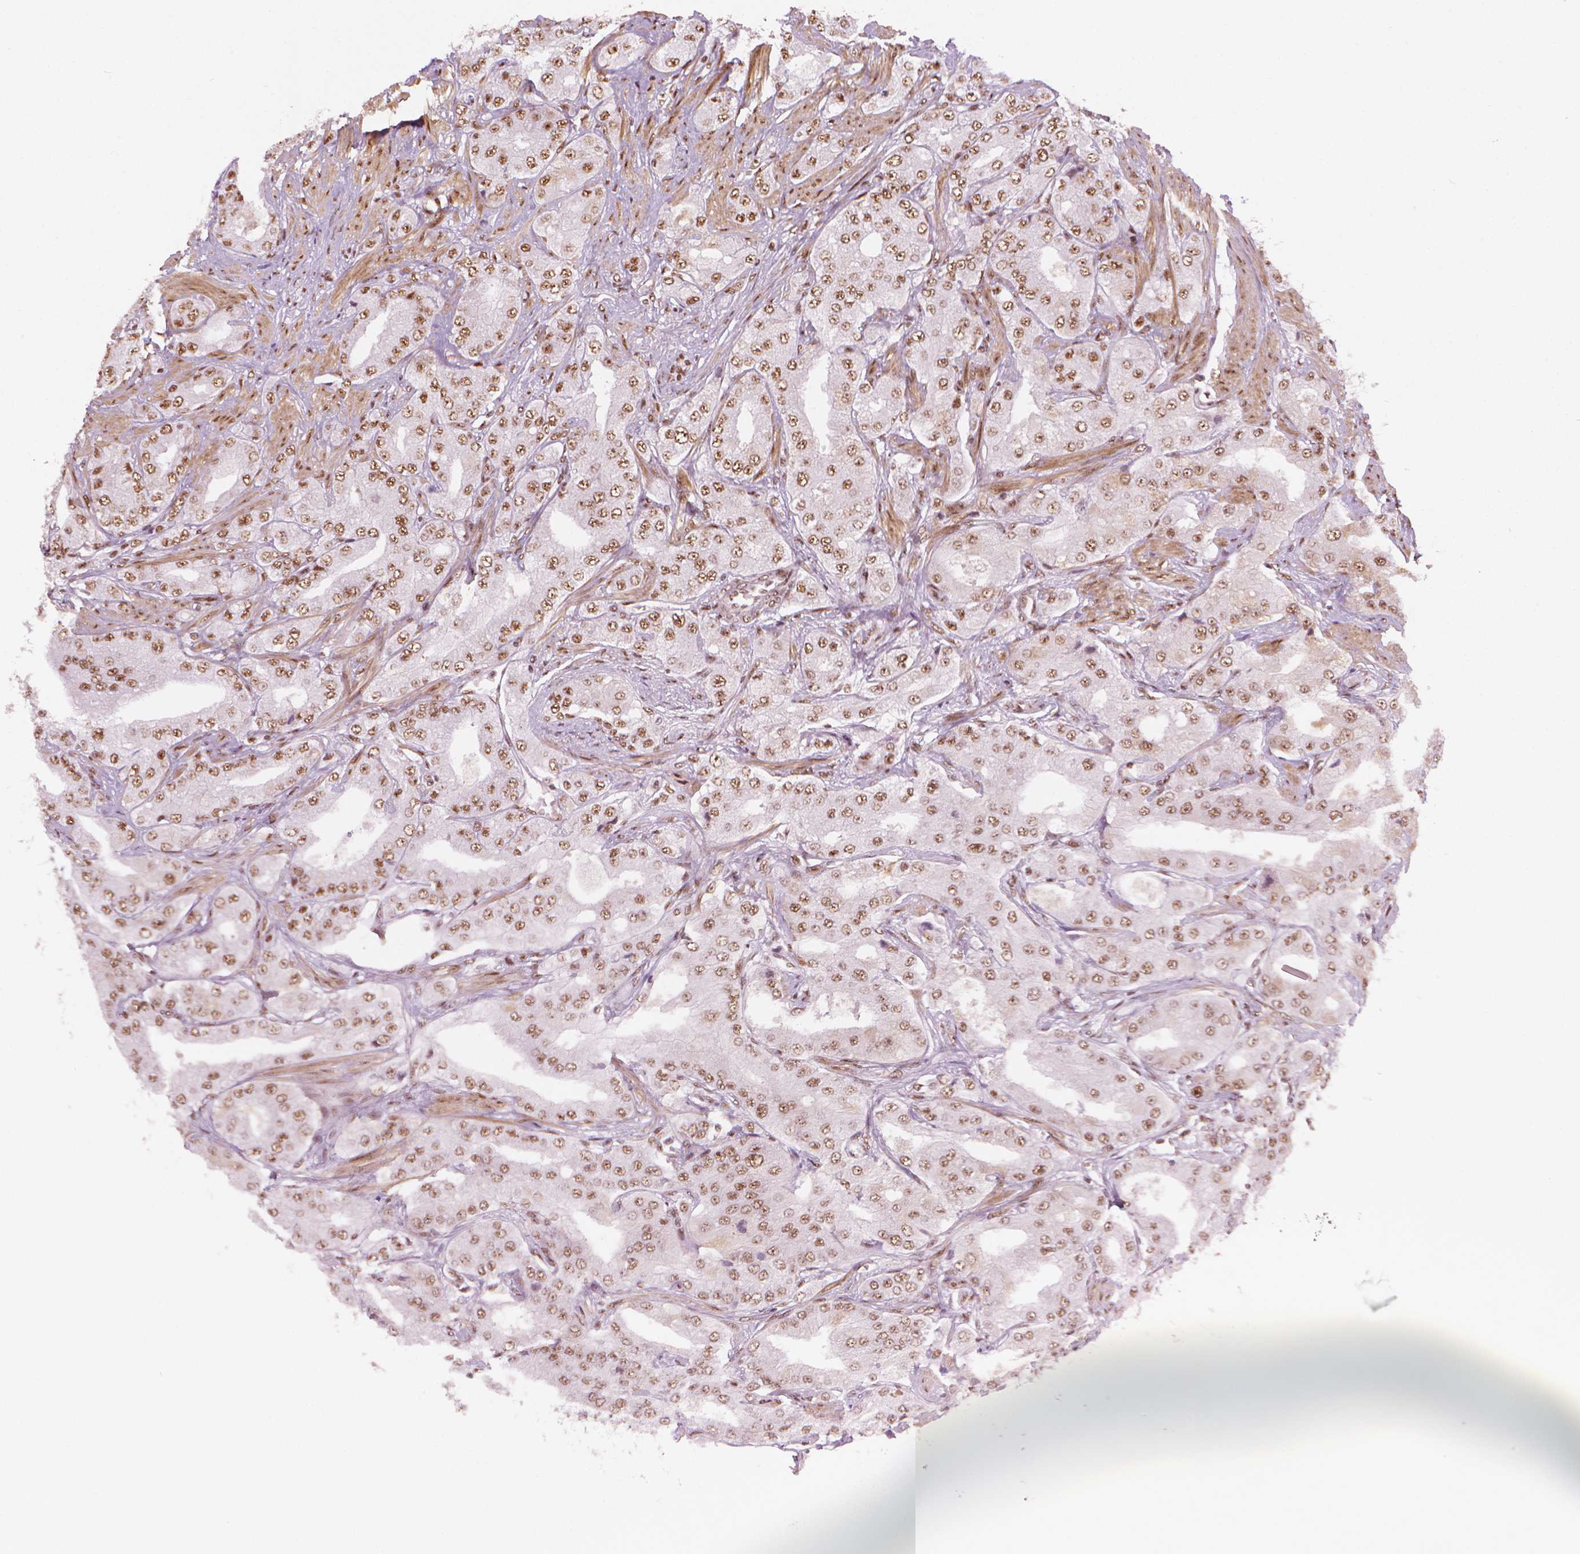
{"staining": {"intensity": "moderate", "quantity": ">75%", "location": "nuclear"}, "tissue": "prostate cancer", "cell_type": "Tumor cells", "image_type": "cancer", "snomed": [{"axis": "morphology", "description": "Adenocarcinoma, Low grade"}, {"axis": "topography", "description": "Prostate"}], "caption": "An image showing moderate nuclear expression in approximately >75% of tumor cells in prostate cancer (low-grade adenocarcinoma), as visualized by brown immunohistochemical staining.", "gene": "ELF2", "patient": {"sex": "male", "age": 60}}